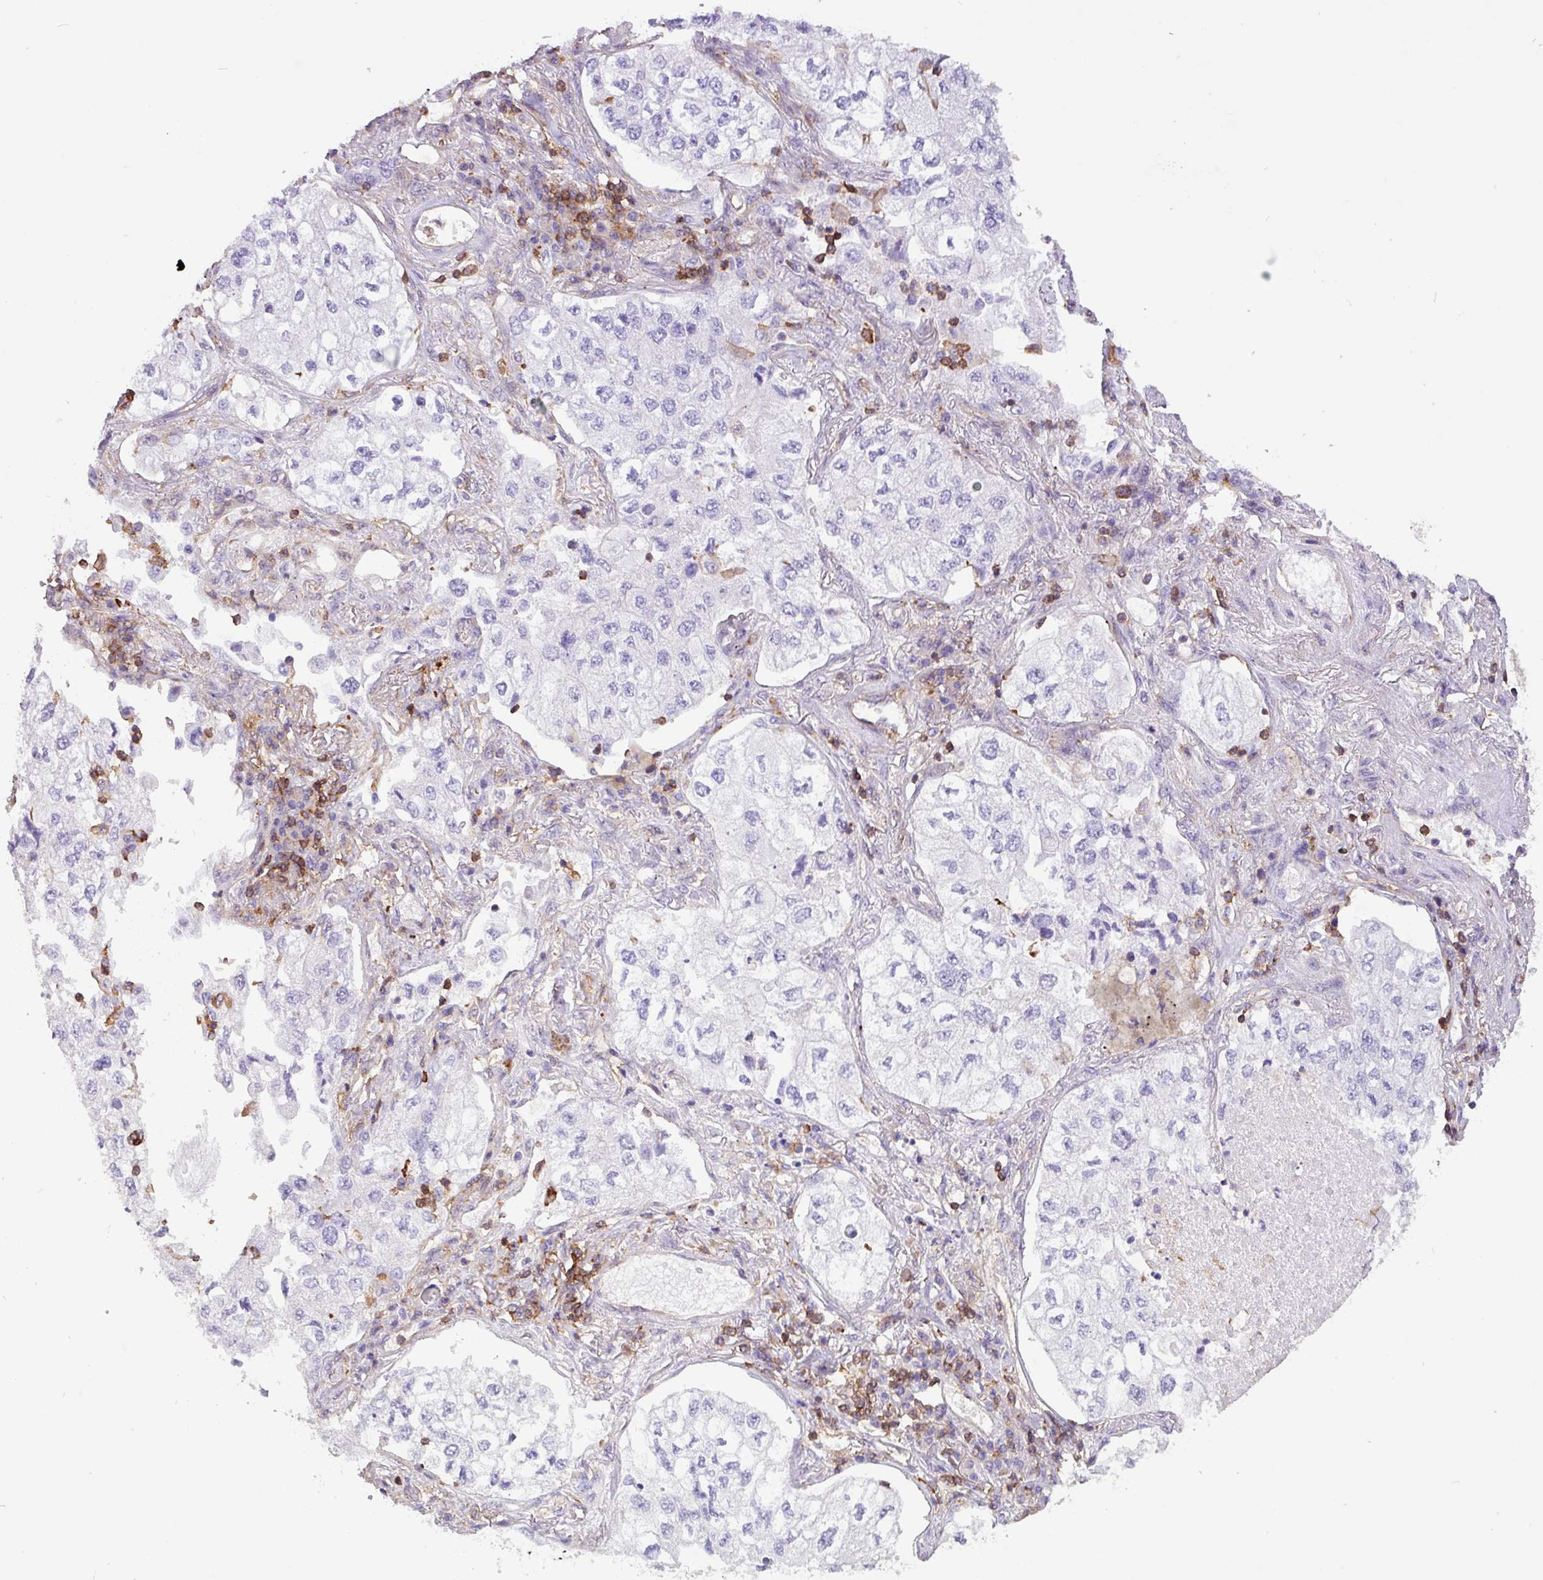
{"staining": {"intensity": "negative", "quantity": "none", "location": "none"}, "tissue": "lung cancer", "cell_type": "Tumor cells", "image_type": "cancer", "snomed": [{"axis": "morphology", "description": "Adenocarcinoma, NOS"}, {"axis": "topography", "description": "Lung"}], "caption": "The immunohistochemistry histopathology image has no significant staining in tumor cells of adenocarcinoma (lung) tissue.", "gene": "PPP1R18", "patient": {"sex": "male", "age": 63}}